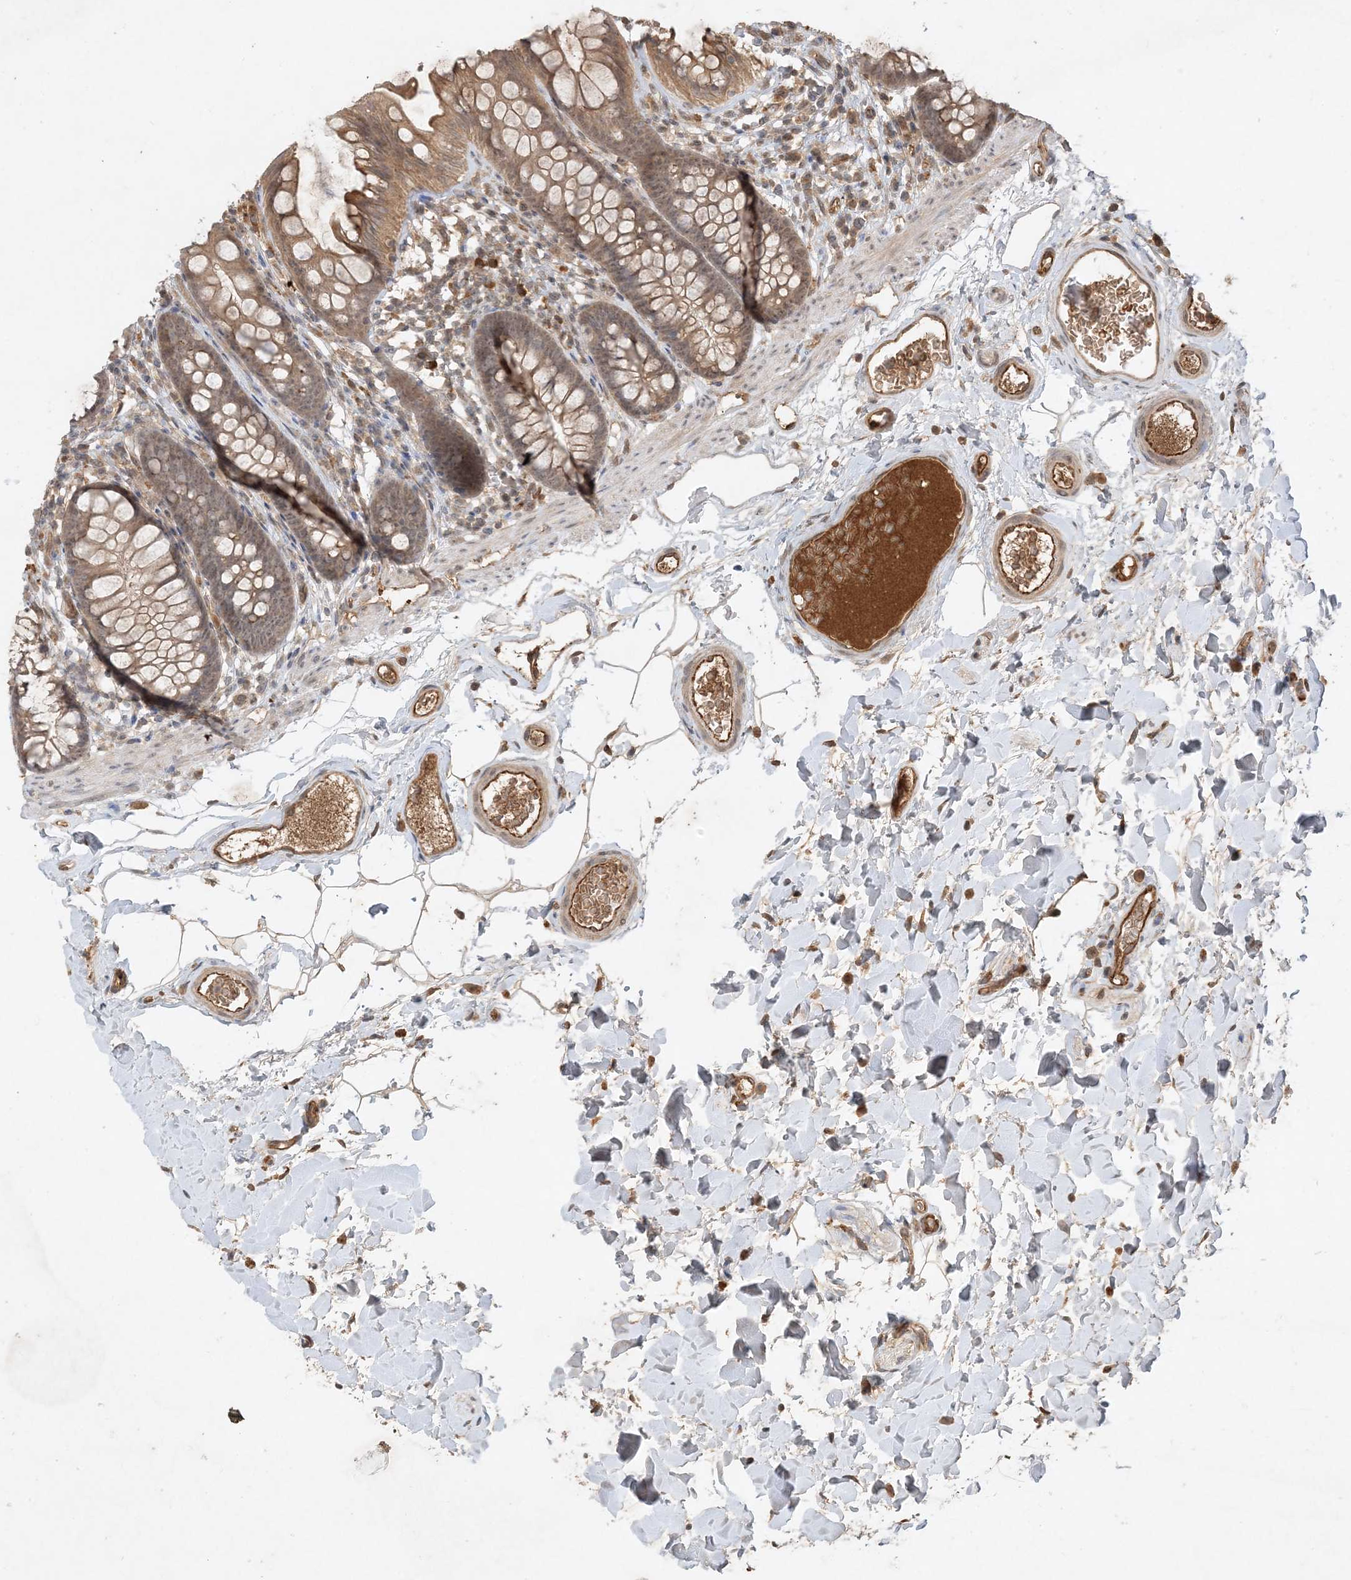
{"staining": {"intensity": "moderate", "quantity": "25%-75%", "location": "cytoplasmic/membranous"}, "tissue": "colon", "cell_type": "Endothelial cells", "image_type": "normal", "snomed": [{"axis": "morphology", "description": "Normal tissue, NOS"}, {"axis": "topography", "description": "Colon"}], "caption": "A brown stain shows moderate cytoplasmic/membranous expression of a protein in endothelial cells of benign human colon.", "gene": "ZCCHC4", "patient": {"sex": "female", "age": 62}}